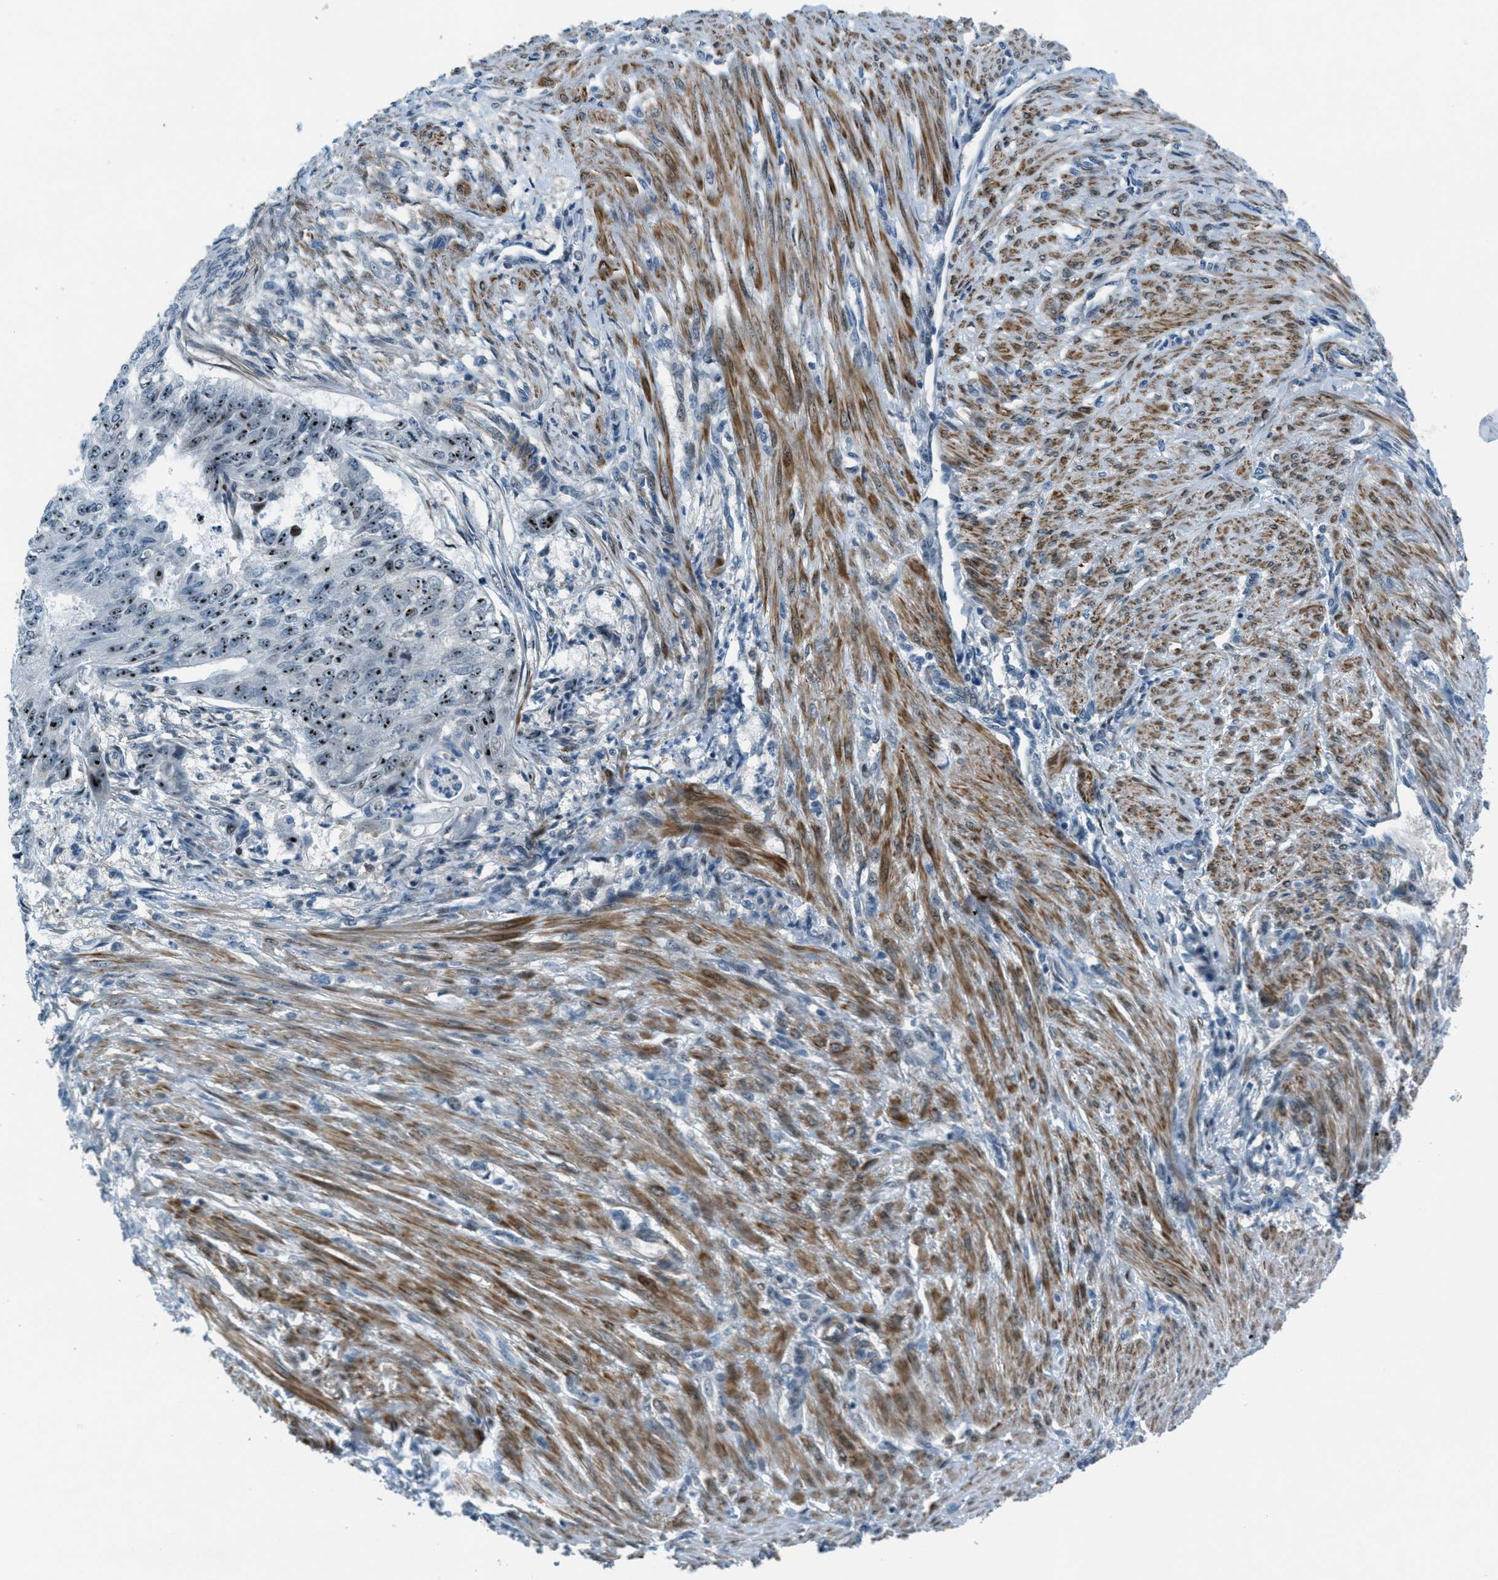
{"staining": {"intensity": "strong", "quantity": ">75%", "location": "nuclear"}, "tissue": "endometrial cancer", "cell_type": "Tumor cells", "image_type": "cancer", "snomed": [{"axis": "morphology", "description": "Adenocarcinoma, NOS"}, {"axis": "topography", "description": "Endometrium"}], "caption": "High-power microscopy captured an immunohistochemistry micrograph of endometrial cancer (adenocarcinoma), revealing strong nuclear staining in approximately >75% of tumor cells.", "gene": "ZDHHC23", "patient": {"sex": "female", "age": 32}}